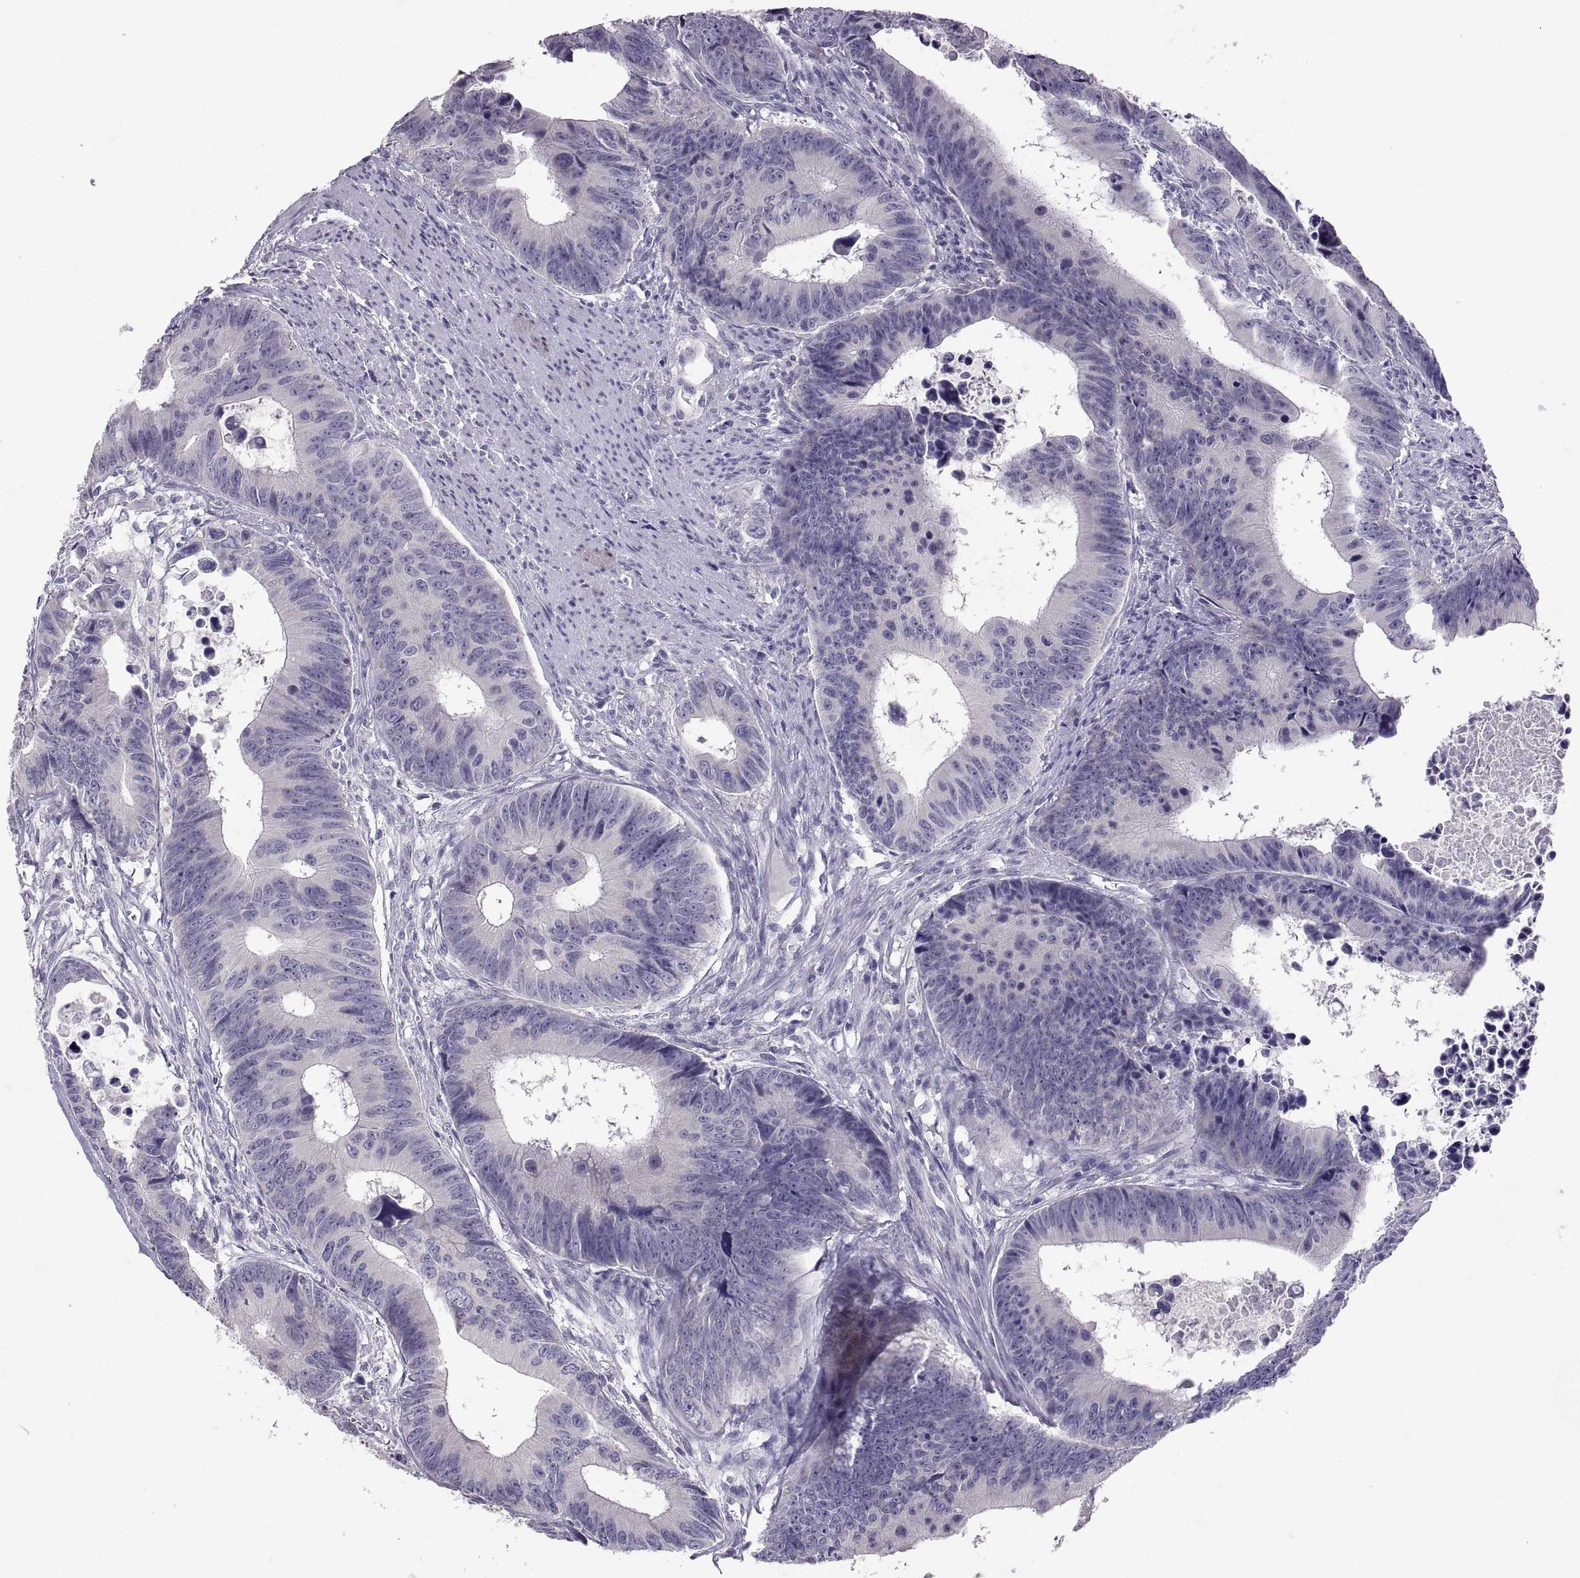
{"staining": {"intensity": "negative", "quantity": "none", "location": "none"}, "tissue": "colorectal cancer", "cell_type": "Tumor cells", "image_type": "cancer", "snomed": [{"axis": "morphology", "description": "Adenocarcinoma, NOS"}, {"axis": "topography", "description": "Colon"}], "caption": "Colorectal adenocarcinoma stained for a protein using immunohistochemistry demonstrates no expression tumor cells.", "gene": "PTN", "patient": {"sex": "female", "age": 87}}